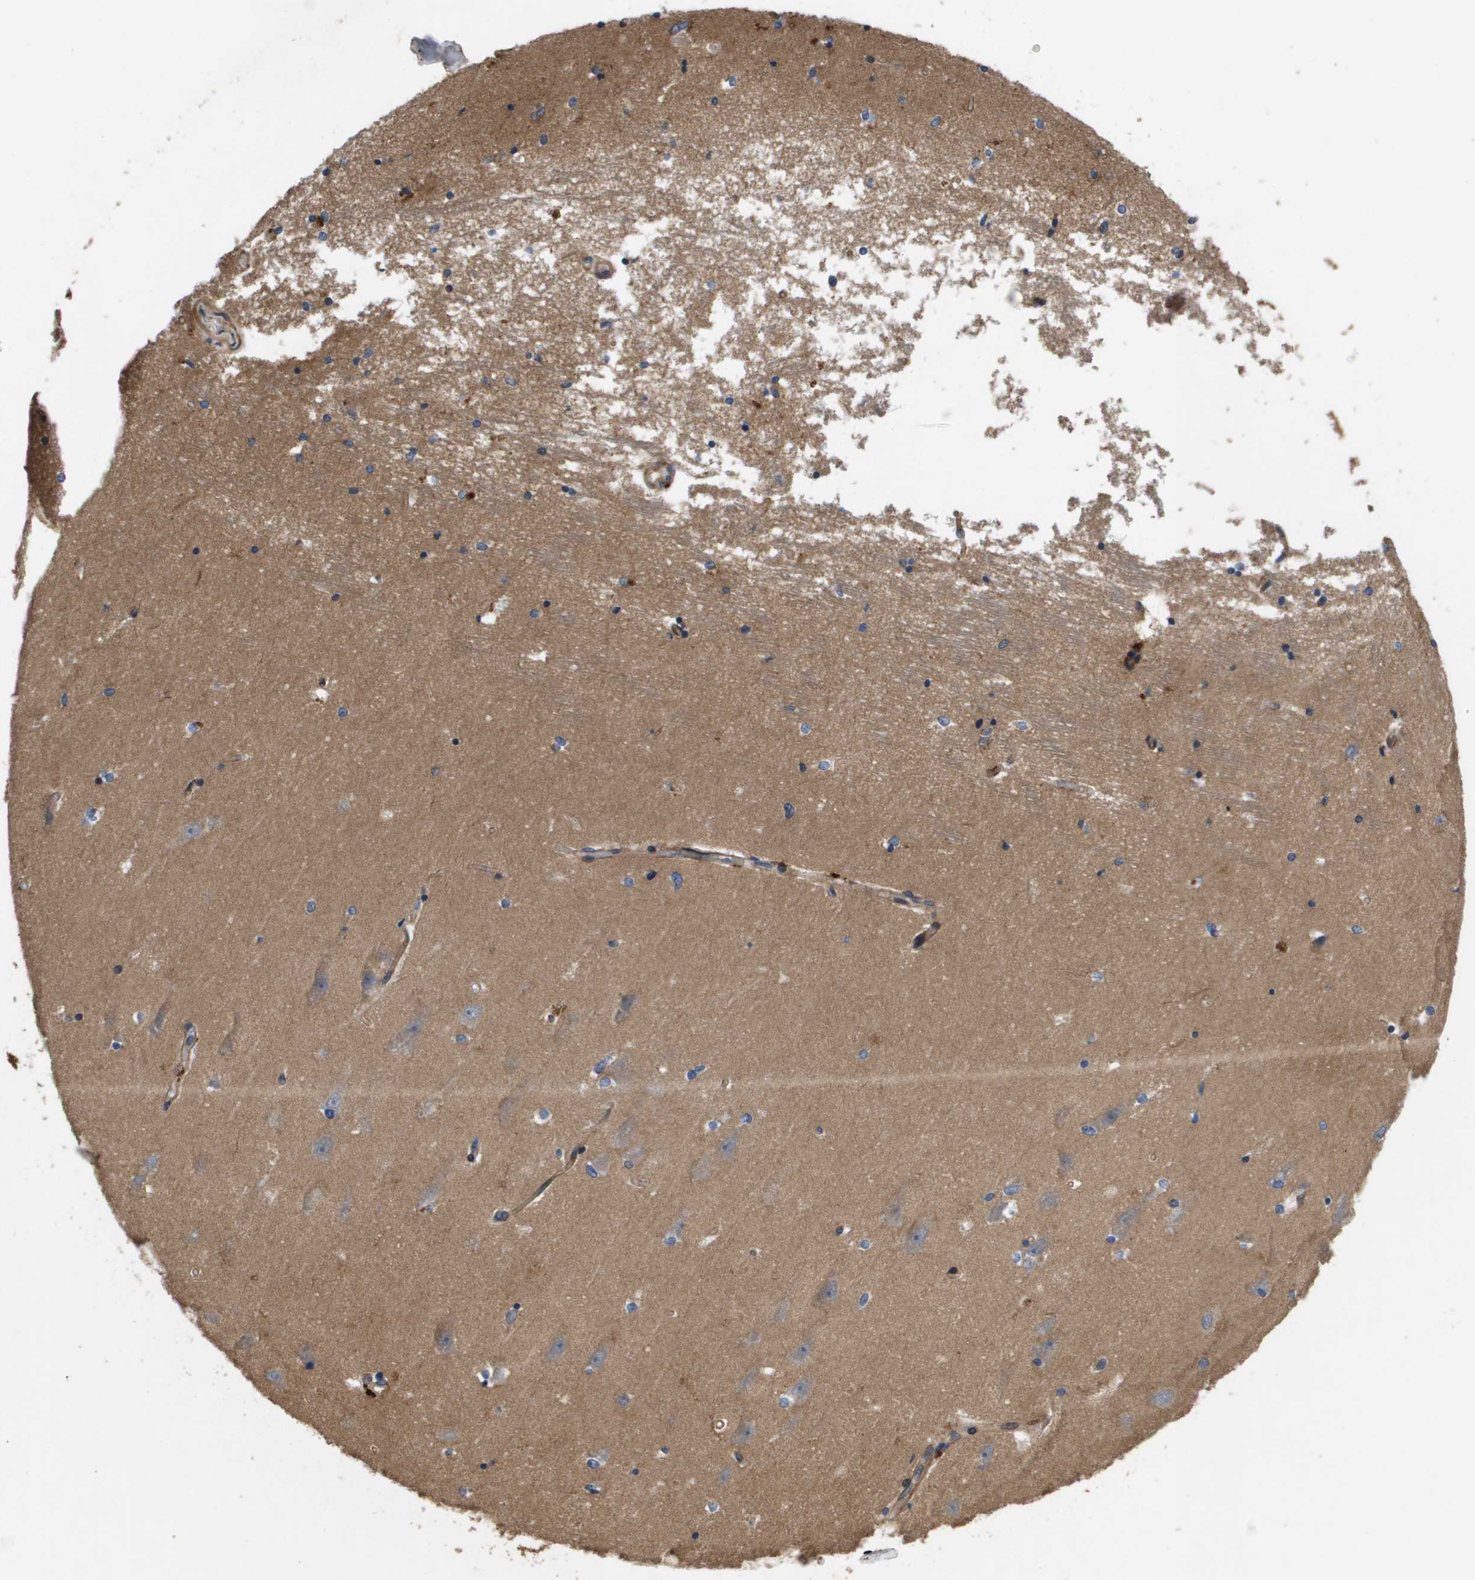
{"staining": {"intensity": "moderate", "quantity": "<25%", "location": "cytoplasmic/membranous"}, "tissue": "hippocampus", "cell_type": "Glial cells", "image_type": "normal", "snomed": [{"axis": "morphology", "description": "Normal tissue, NOS"}, {"axis": "topography", "description": "Hippocampus"}], "caption": "About <25% of glial cells in benign human hippocampus reveal moderate cytoplasmic/membranous protein staining as visualized by brown immunohistochemical staining.", "gene": "ENTPD2", "patient": {"sex": "male", "age": 45}}